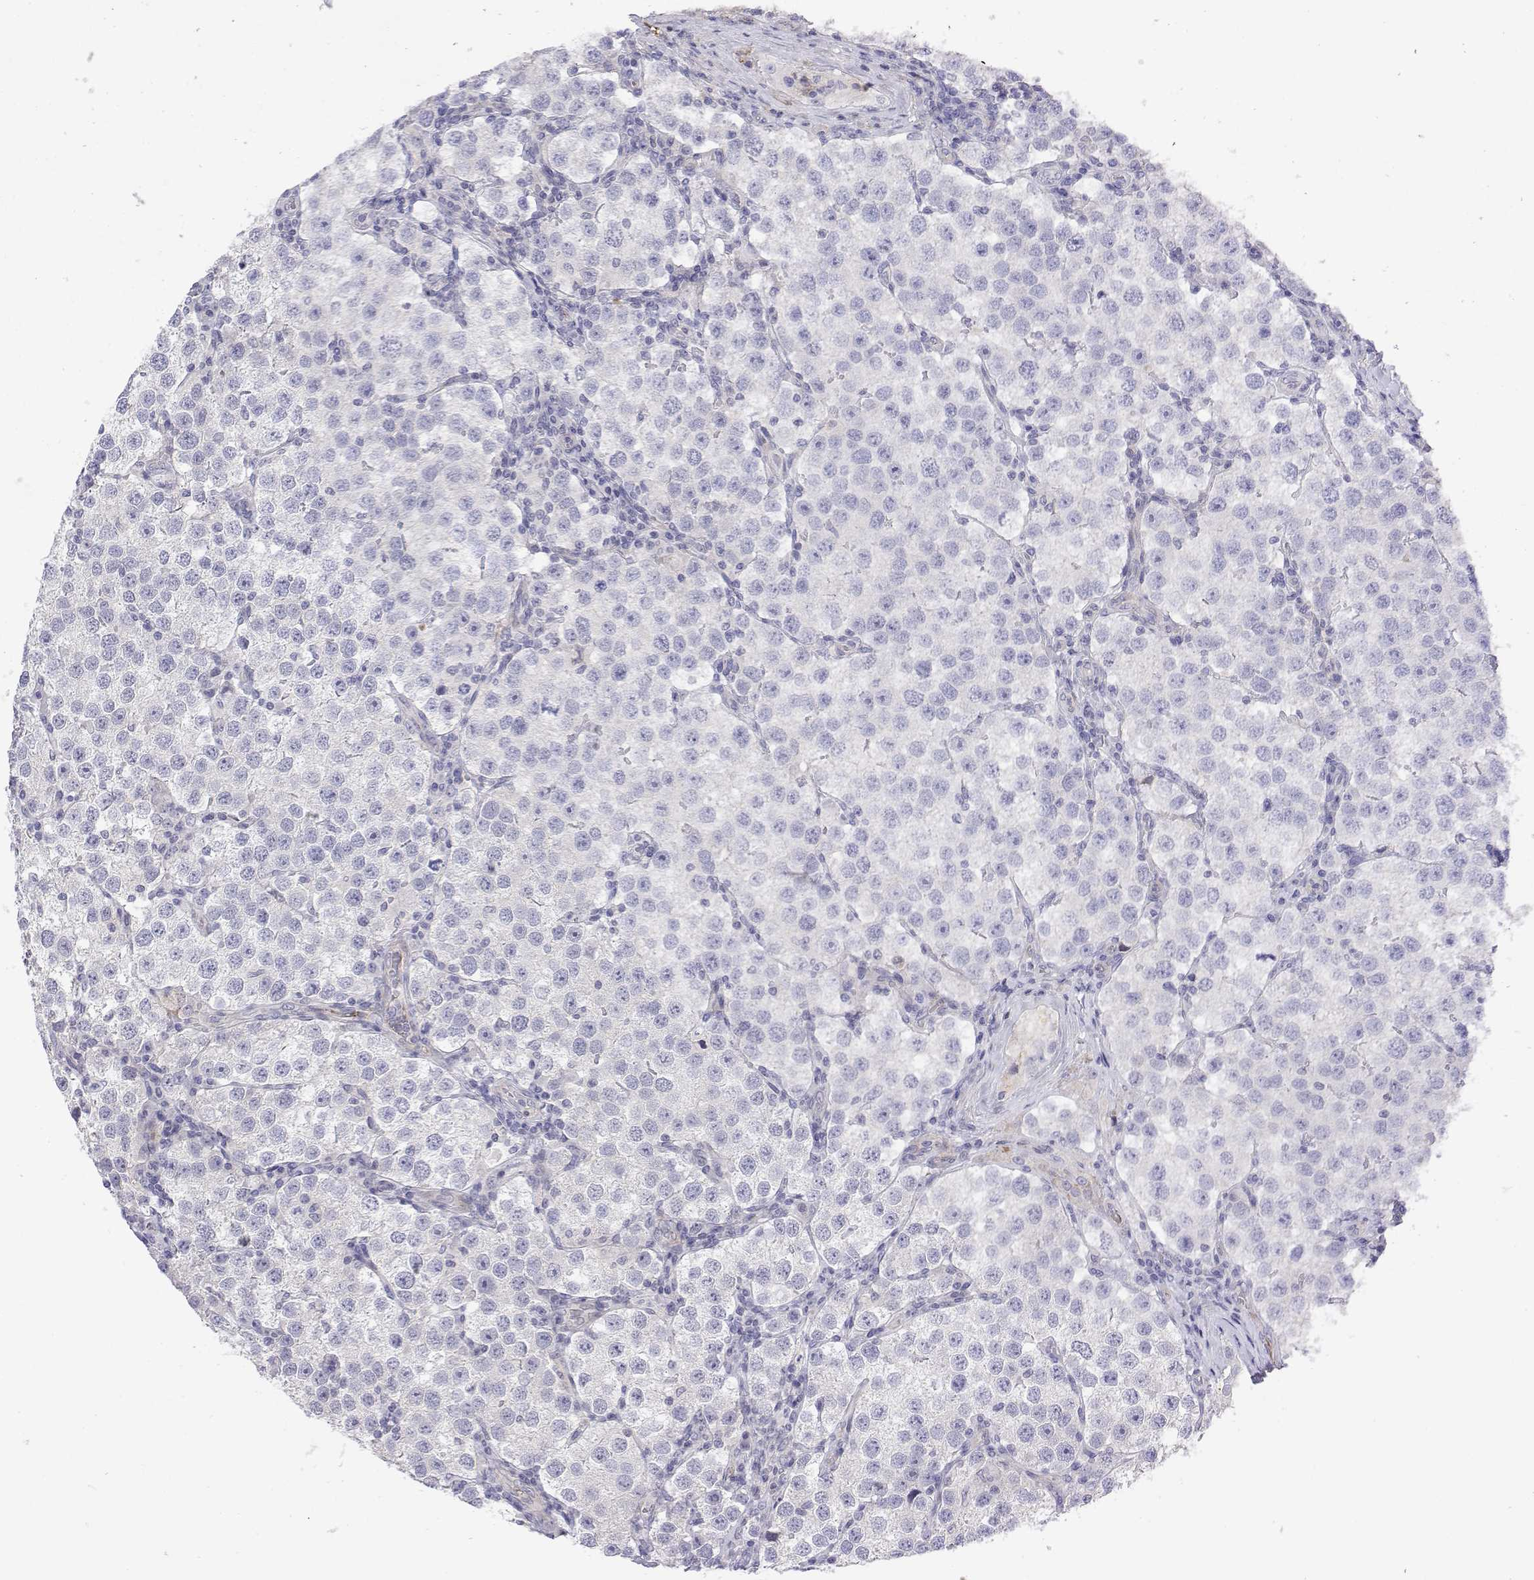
{"staining": {"intensity": "negative", "quantity": "none", "location": "none"}, "tissue": "testis cancer", "cell_type": "Tumor cells", "image_type": "cancer", "snomed": [{"axis": "morphology", "description": "Seminoma, NOS"}, {"axis": "topography", "description": "Testis"}], "caption": "Immunohistochemistry photomicrograph of neoplastic tissue: testis cancer stained with DAB shows no significant protein staining in tumor cells.", "gene": "GGACT", "patient": {"sex": "male", "age": 37}}